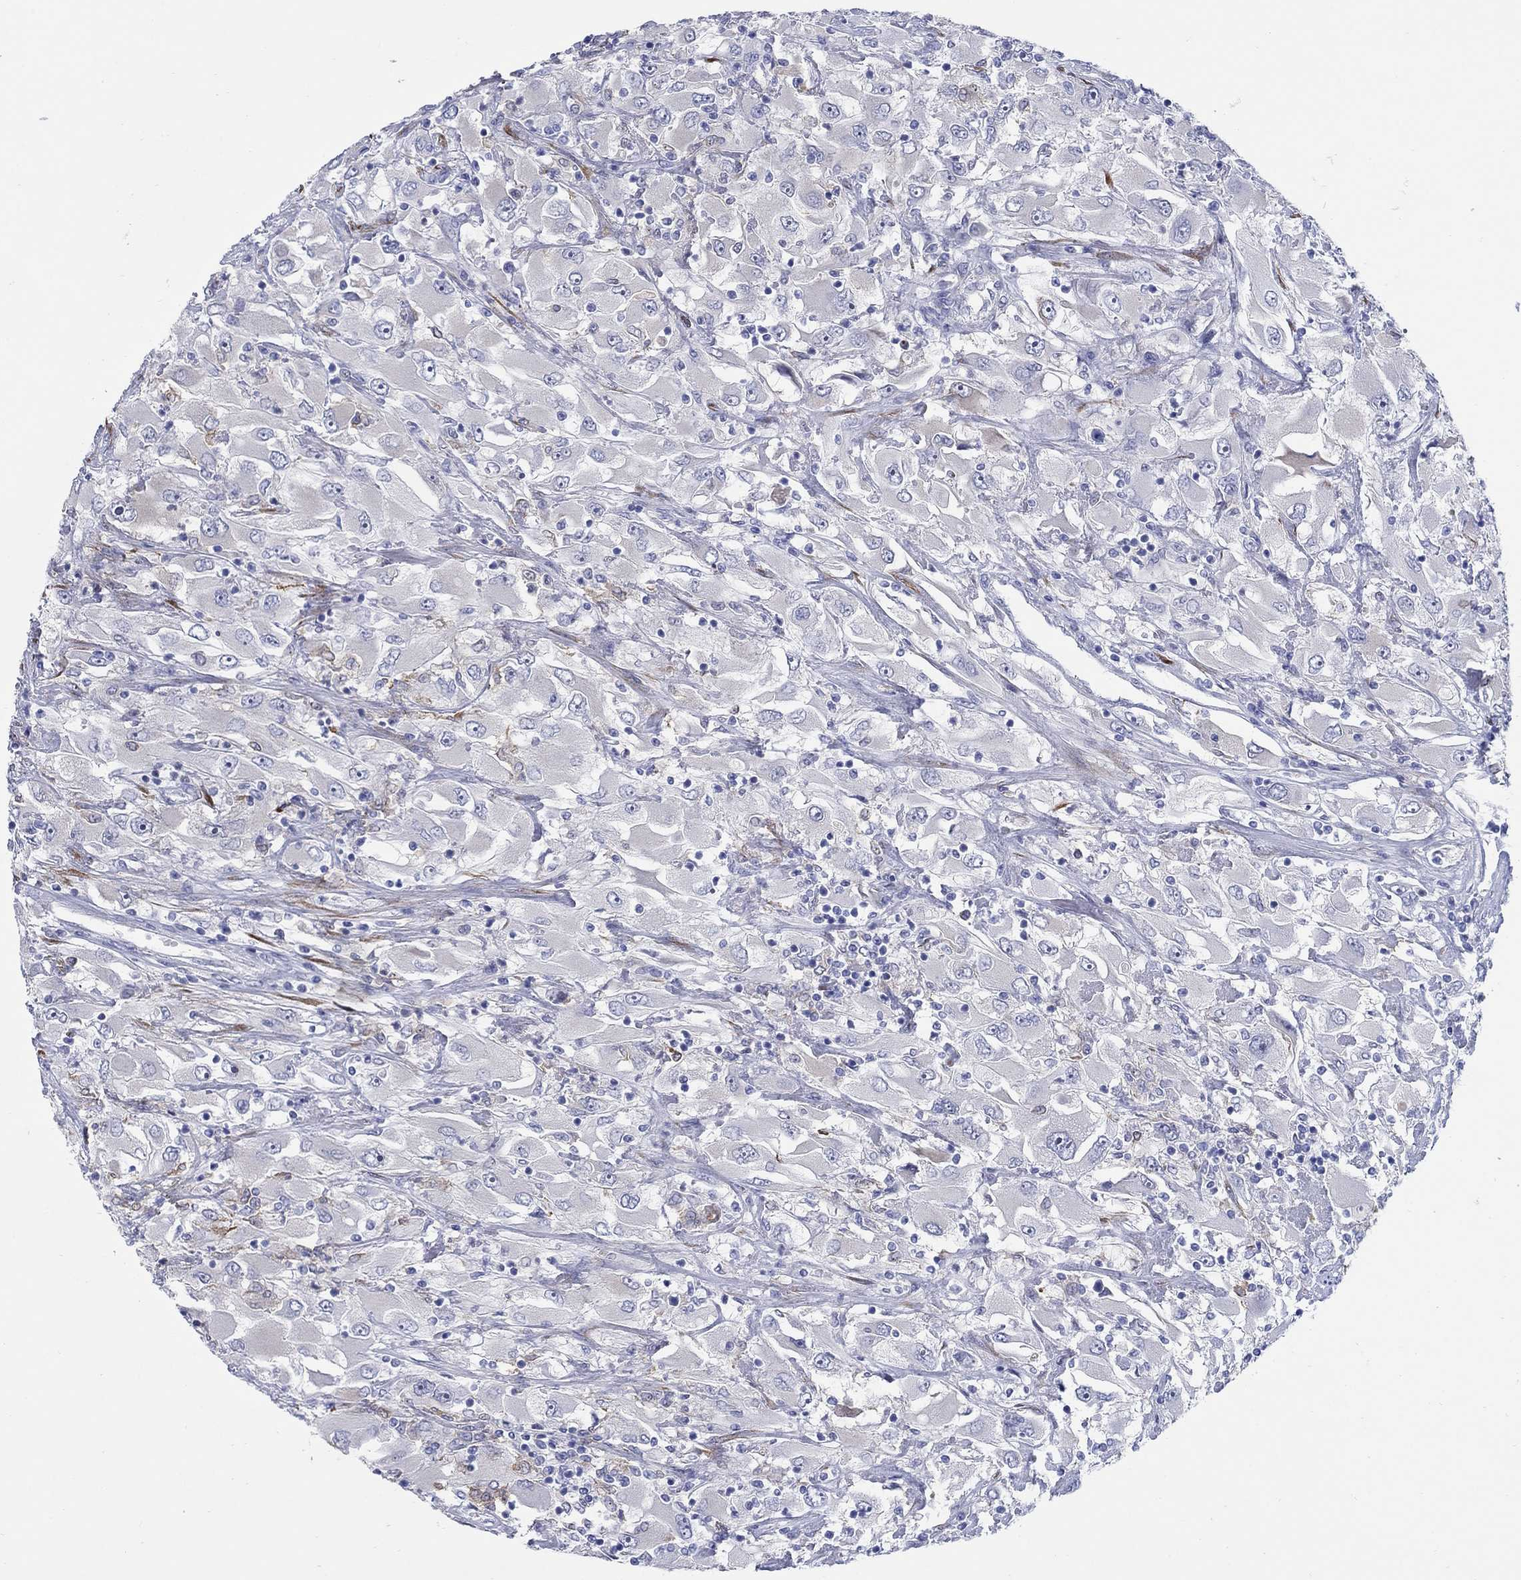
{"staining": {"intensity": "negative", "quantity": "none", "location": "none"}, "tissue": "renal cancer", "cell_type": "Tumor cells", "image_type": "cancer", "snomed": [{"axis": "morphology", "description": "Adenocarcinoma, NOS"}, {"axis": "topography", "description": "Kidney"}], "caption": "DAB immunohistochemical staining of human renal adenocarcinoma reveals no significant staining in tumor cells.", "gene": "REEP2", "patient": {"sex": "female", "age": 52}}